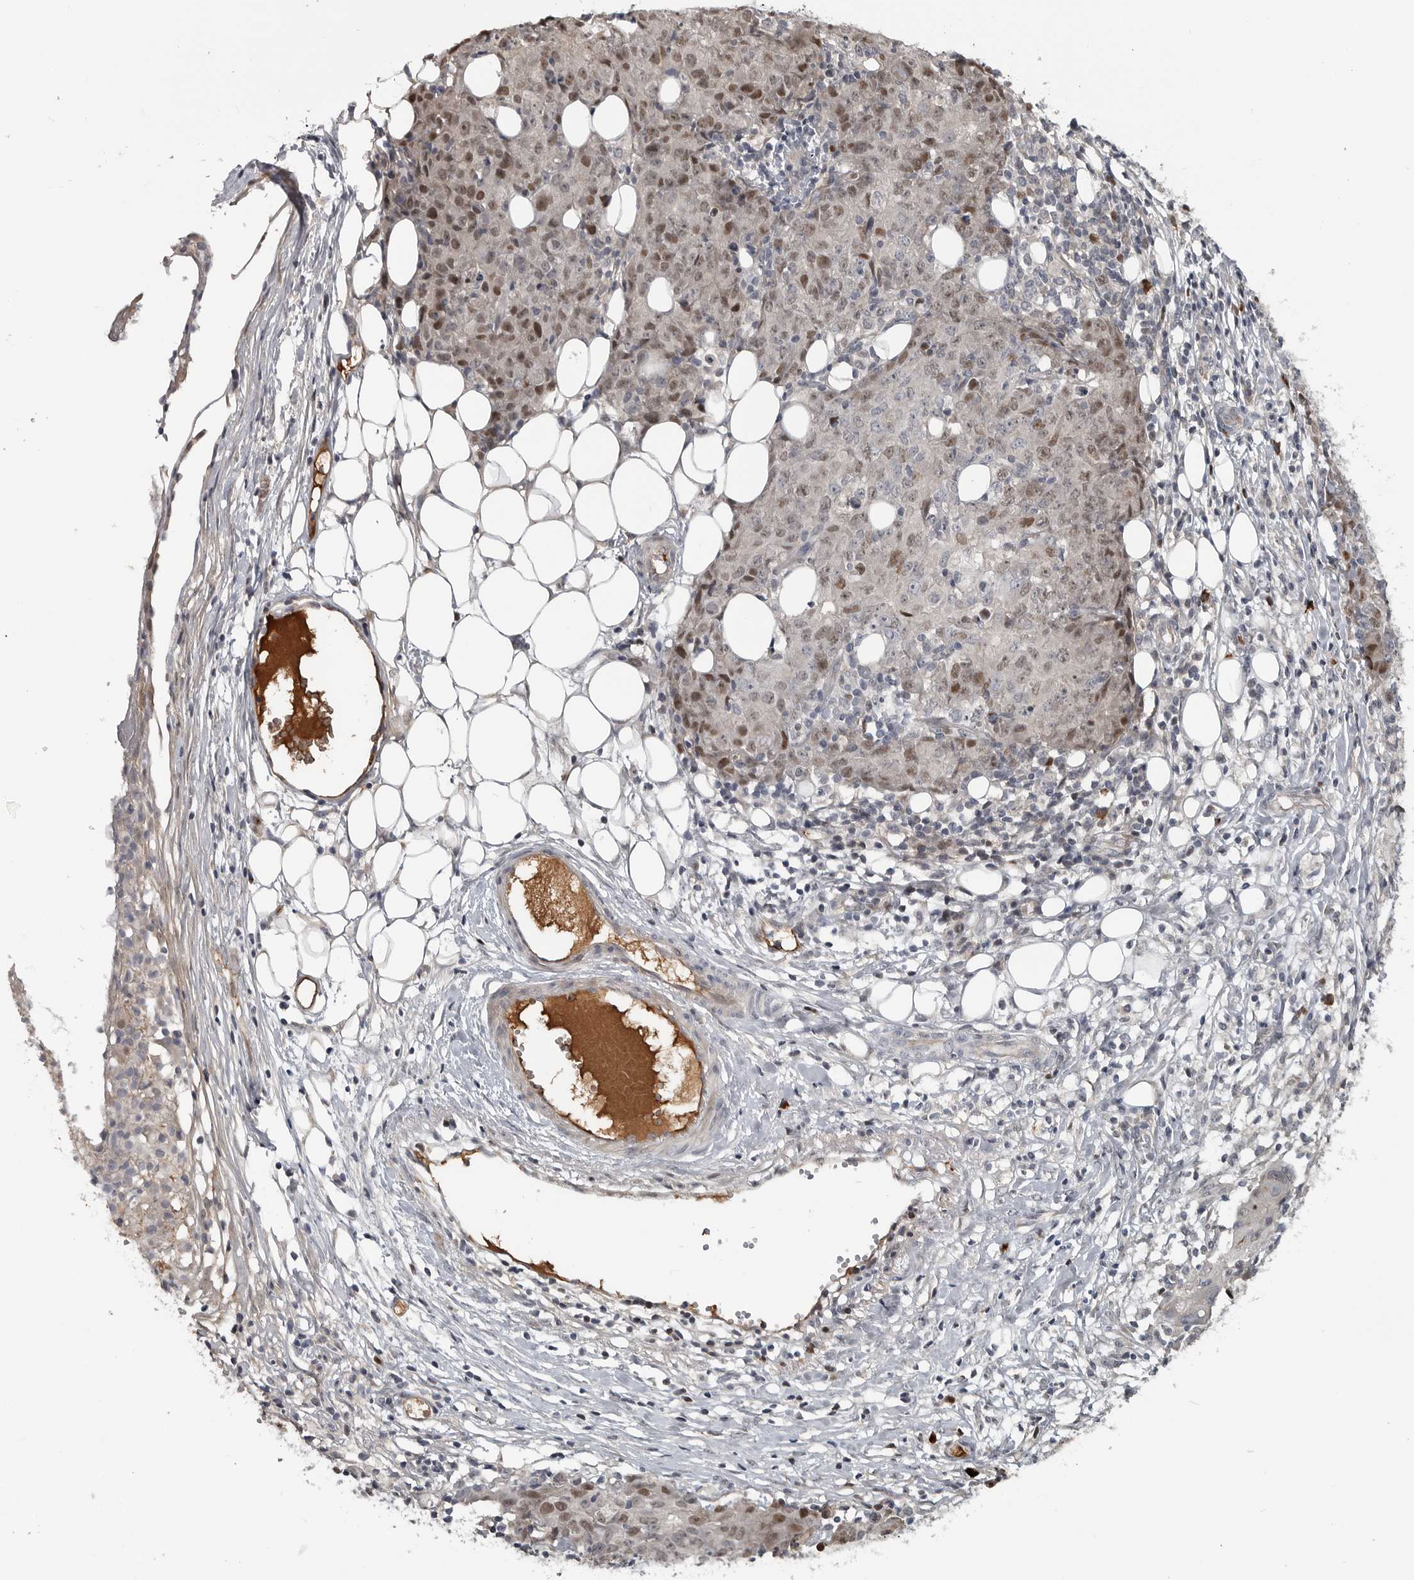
{"staining": {"intensity": "moderate", "quantity": "<25%", "location": "nuclear"}, "tissue": "ovarian cancer", "cell_type": "Tumor cells", "image_type": "cancer", "snomed": [{"axis": "morphology", "description": "Carcinoma, endometroid"}, {"axis": "topography", "description": "Ovary"}], "caption": "Ovarian cancer (endometroid carcinoma) stained with a protein marker shows moderate staining in tumor cells.", "gene": "ZNF277", "patient": {"sex": "female", "age": 42}}